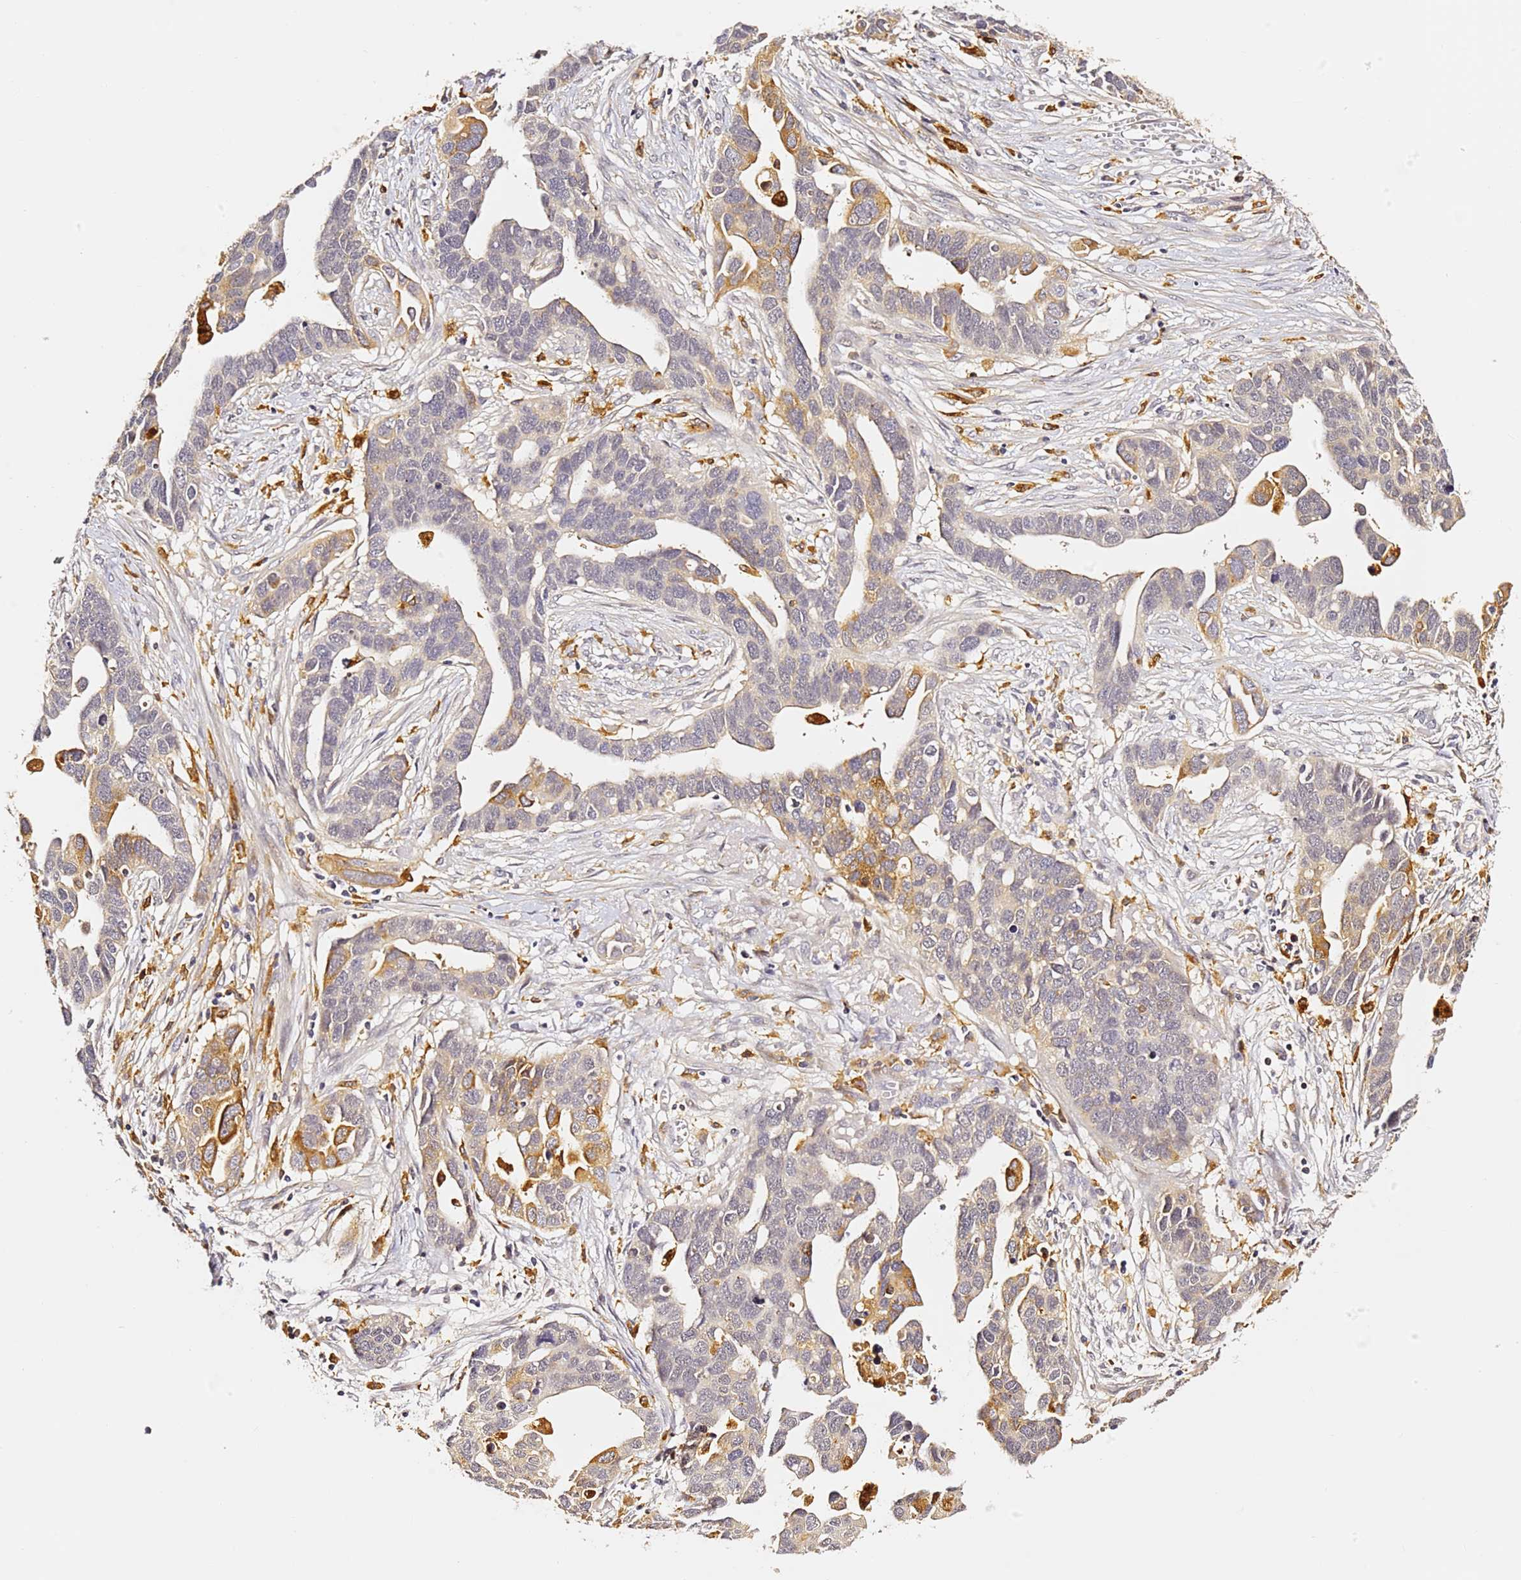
{"staining": {"intensity": "moderate", "quantity": "25%-75%", "location": "cytoplasmic/membranous"}, "tissue": "ovarian cancer", "cell_type": "Tumor cells", "image_type": "cancer", "snomed": [{"axis": "morphology", "description": "Cystadenocarcinoma, serous, NOS"}, {"axis": "topography", "description": "Ovary"}], "caption": "Ovarian cancer was stained to show a protein in brown. There is medium levels of moderate cytoplasmic/membranous expression in about 25%-75% of tumor cells.", "gene": "IL4I1", "patient": {"sex": "female", "age": 54}}